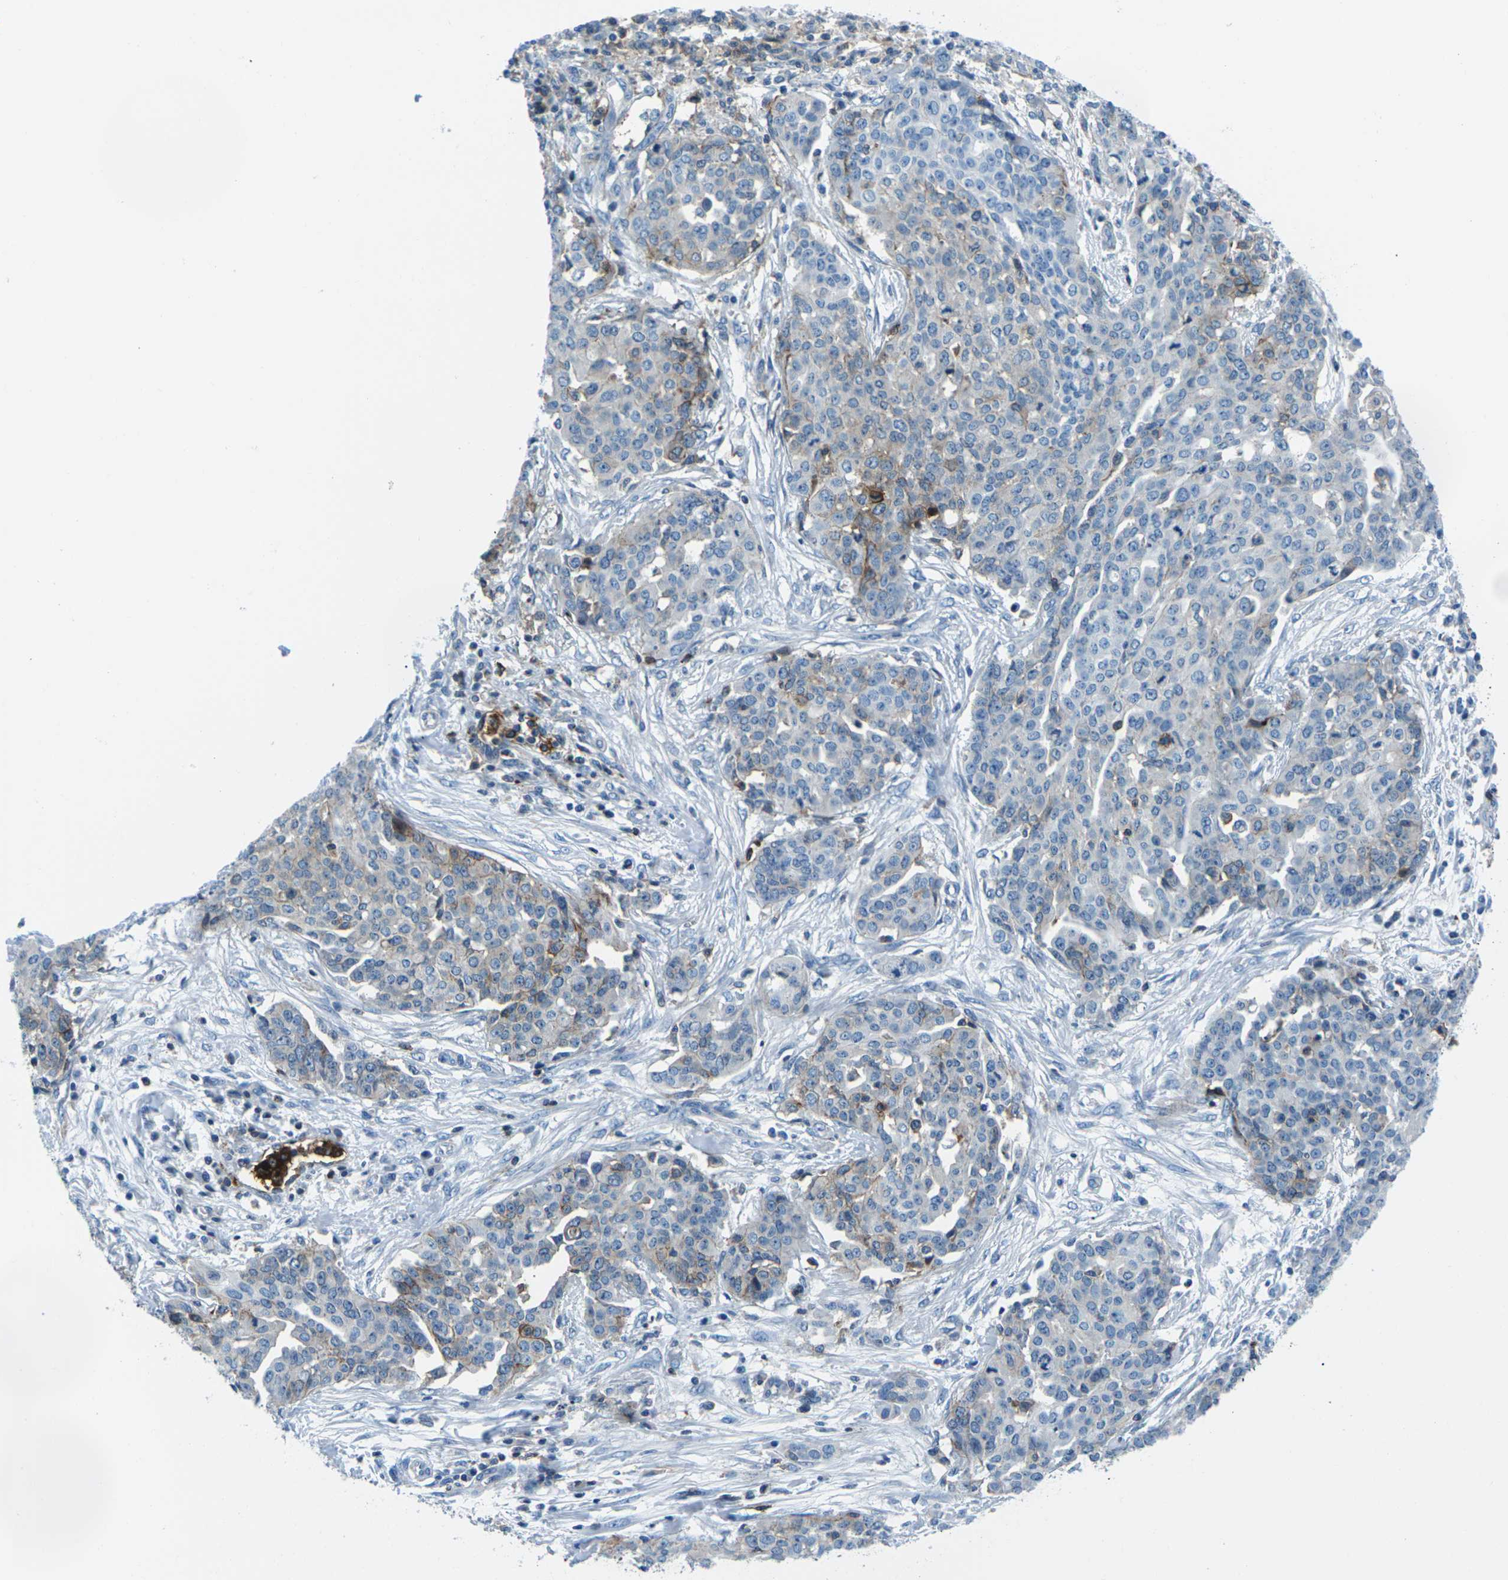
{"staining": {"intensity": "weak", "quantity": "<25%", "location": "cytoplasmic/membranous"}, "tissue": "ovarian cancer", "cell_type": "Tumor cells", "image_type": "cancer", "snomed": [{"axis": "morphology", "description": "Cystadenocarcinoma, serous, NOS"}, {"axis": "topography", "description": "Soft tissue"}, {"axis": "topography", "description": "Ovary"}], "caption": "DAB immunohistochemical staining of human serous cystadenocarcinoma (ovarian) exhibits no significant positivity in tumor cells.", "gene": "SOCS4", "patient": {"sex": "female", "age": 57}}